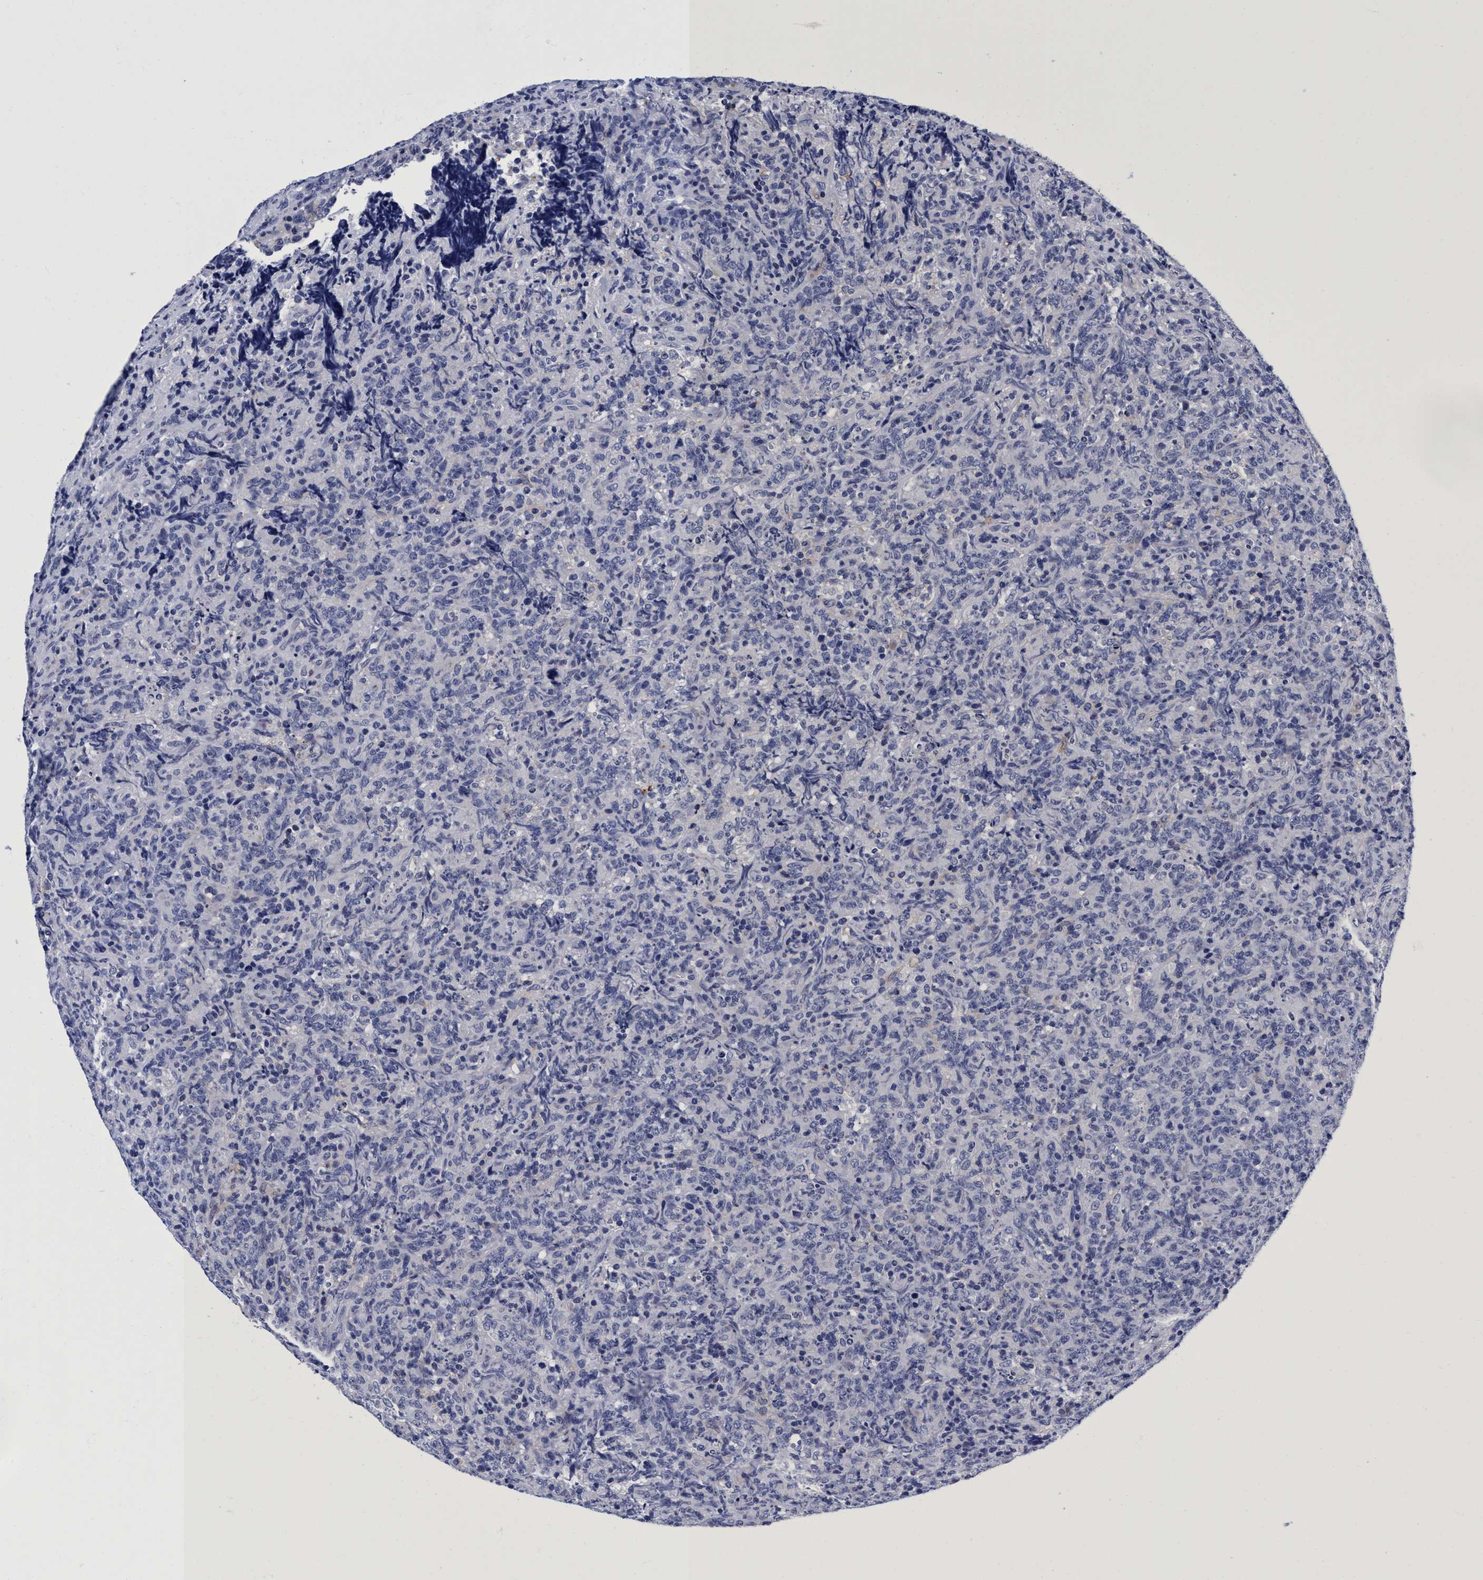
{"staining": {"intensity": "negative", "quantity": "none", "location": "none"}, "tissue": "lymphoma", "cell_type": "Tumor cells", "image_type": "cancer", "snomed": [{"axis": "morphology", "description": "Malignant lymphoma, non-Hodgkin's type, High grade"}, {"axis": "topography", "description": "Tonsil"}], "caption": "The micrograph displays no staining of tumor cells in lymphoma.", "gene": "PLPPR1", "patient": {"sex": "female", "age": 36}}